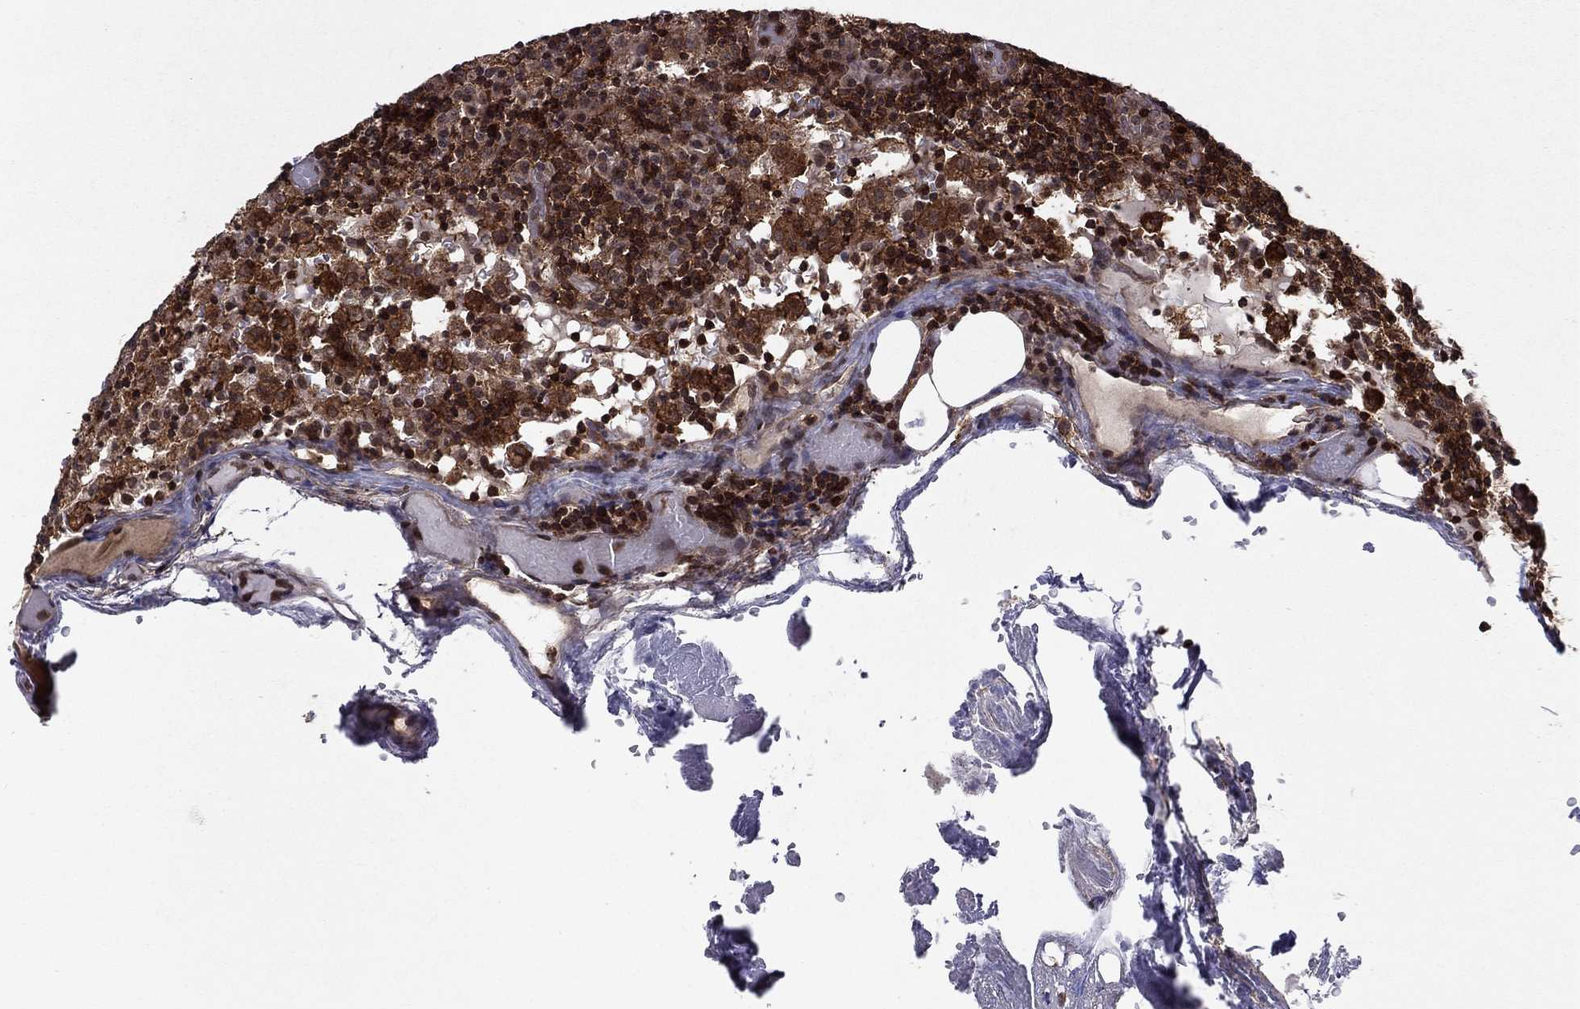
{"staining": {"intensity": "strong", "quantity": ">75%", "location": "nuclear"}, "tissue": "lymph node", "cell_type": "Non-germinal center cells", "image_type": "normal", "snomed": [{"axis": "morphology", "description": "Normal tissue, NOS"}, {"axis": "topography", "description": "Lymph node"}], "caption": "High-magnification brightfield microscopy of normal lymph node stained with DAB (3,3'-diaminobenzidine) (brown) and counterstained with hematoxylin (blue). non-germinal center cells exhibit strong nuclear staining is identified in approximately>75% of cells.", "gene": "SSX2IP", "patient": {"sex": "male", "age": 62}}